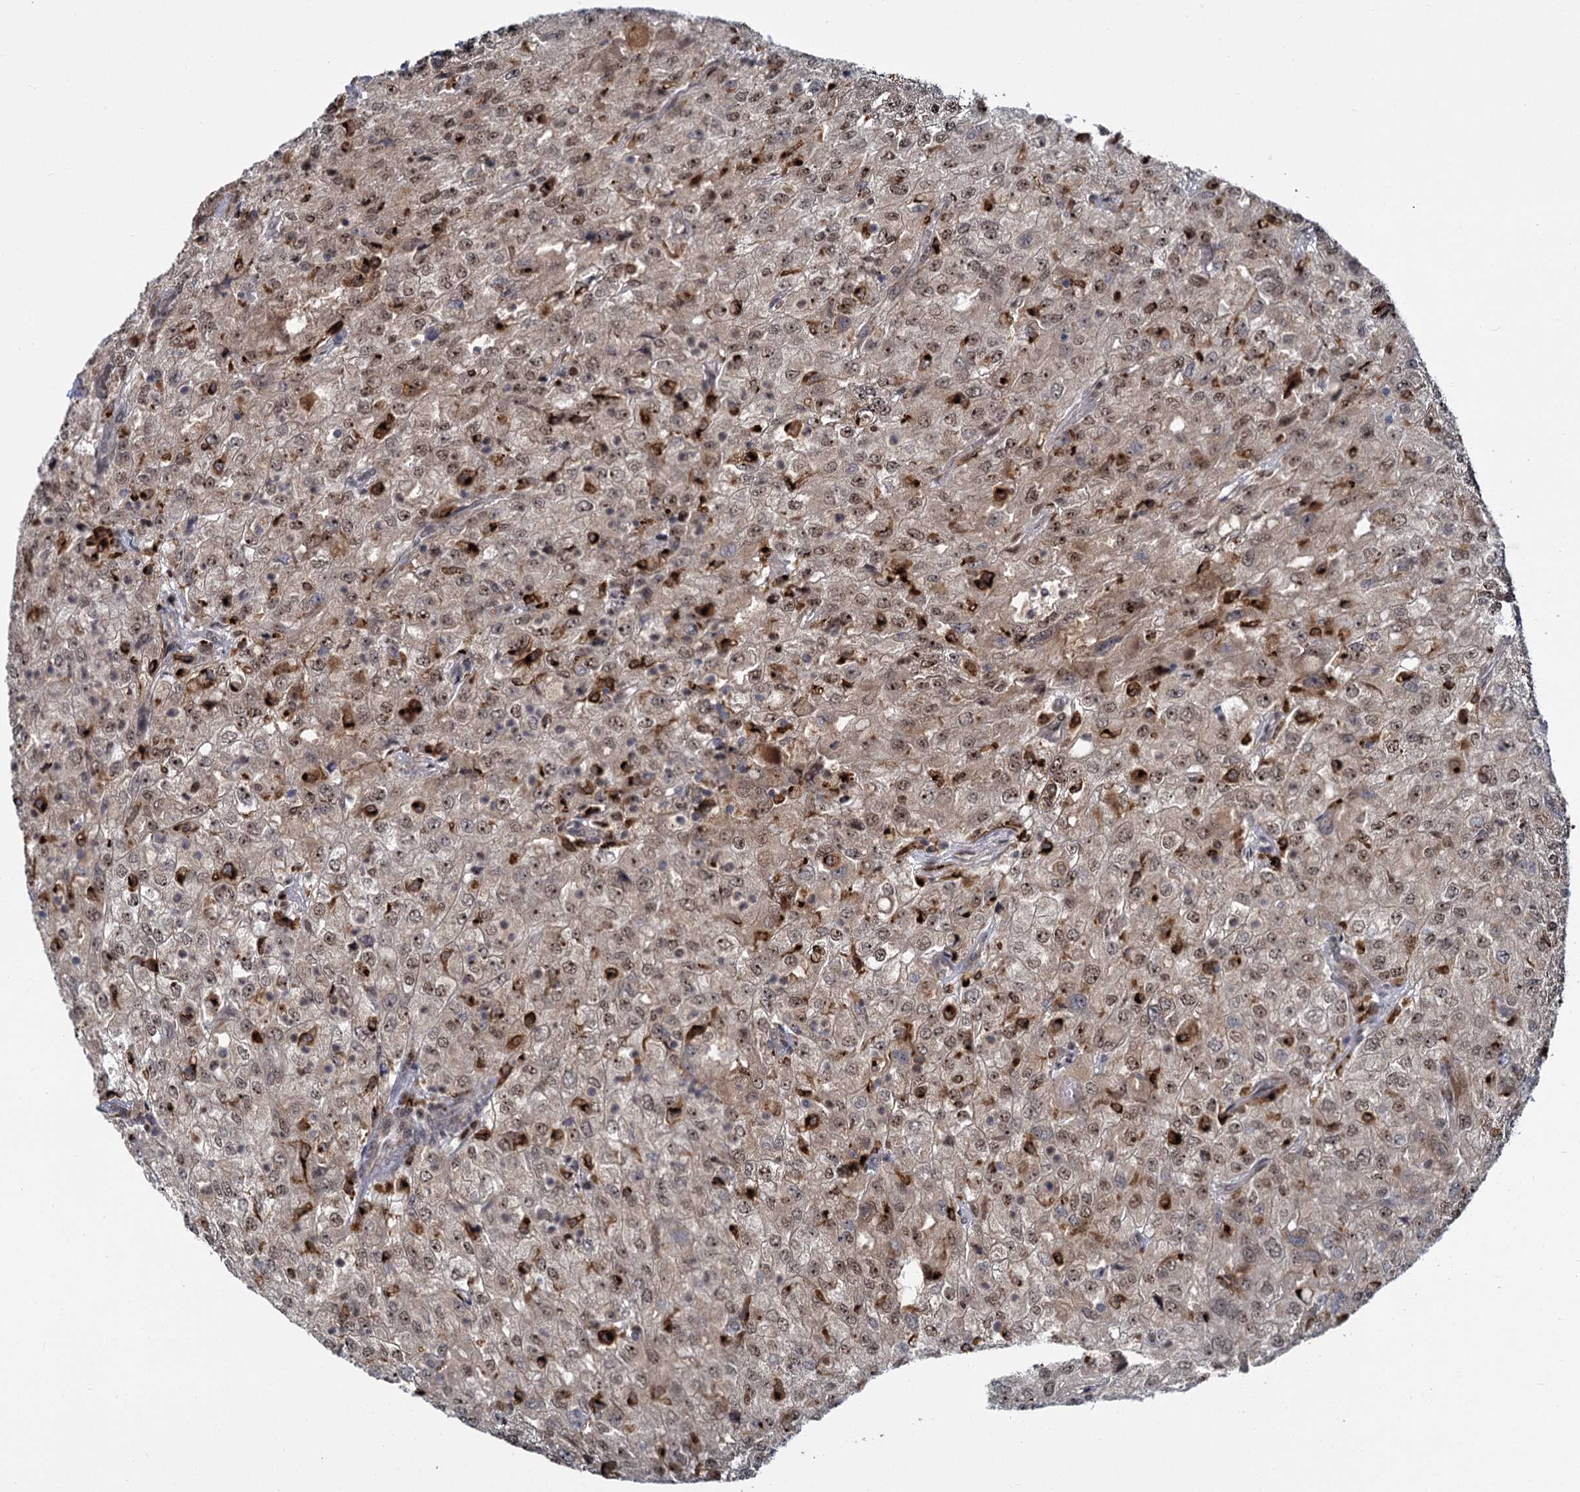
{"staining": {"intensity": "weak", "quantity": ">75%", "location": "cytoplasmic/membranous,nuclear"}, "tissue": "renal cancer", "cell_type": "Tumor cells", "image_type": "cancer", "snomed": [{"axis": "morphology", "description": "Adenocarcinoma, NOS"}, {"axis": "topography", "description": "Kidney"}], "caption": "Tumor cells reveal weak cytoplasmic/membranous and nuclear positivity in about >75% of cells in adenocarcinoma (renal).", "gene": "GAL3ST4", "patient": {"sex": "female", "age": 54}}